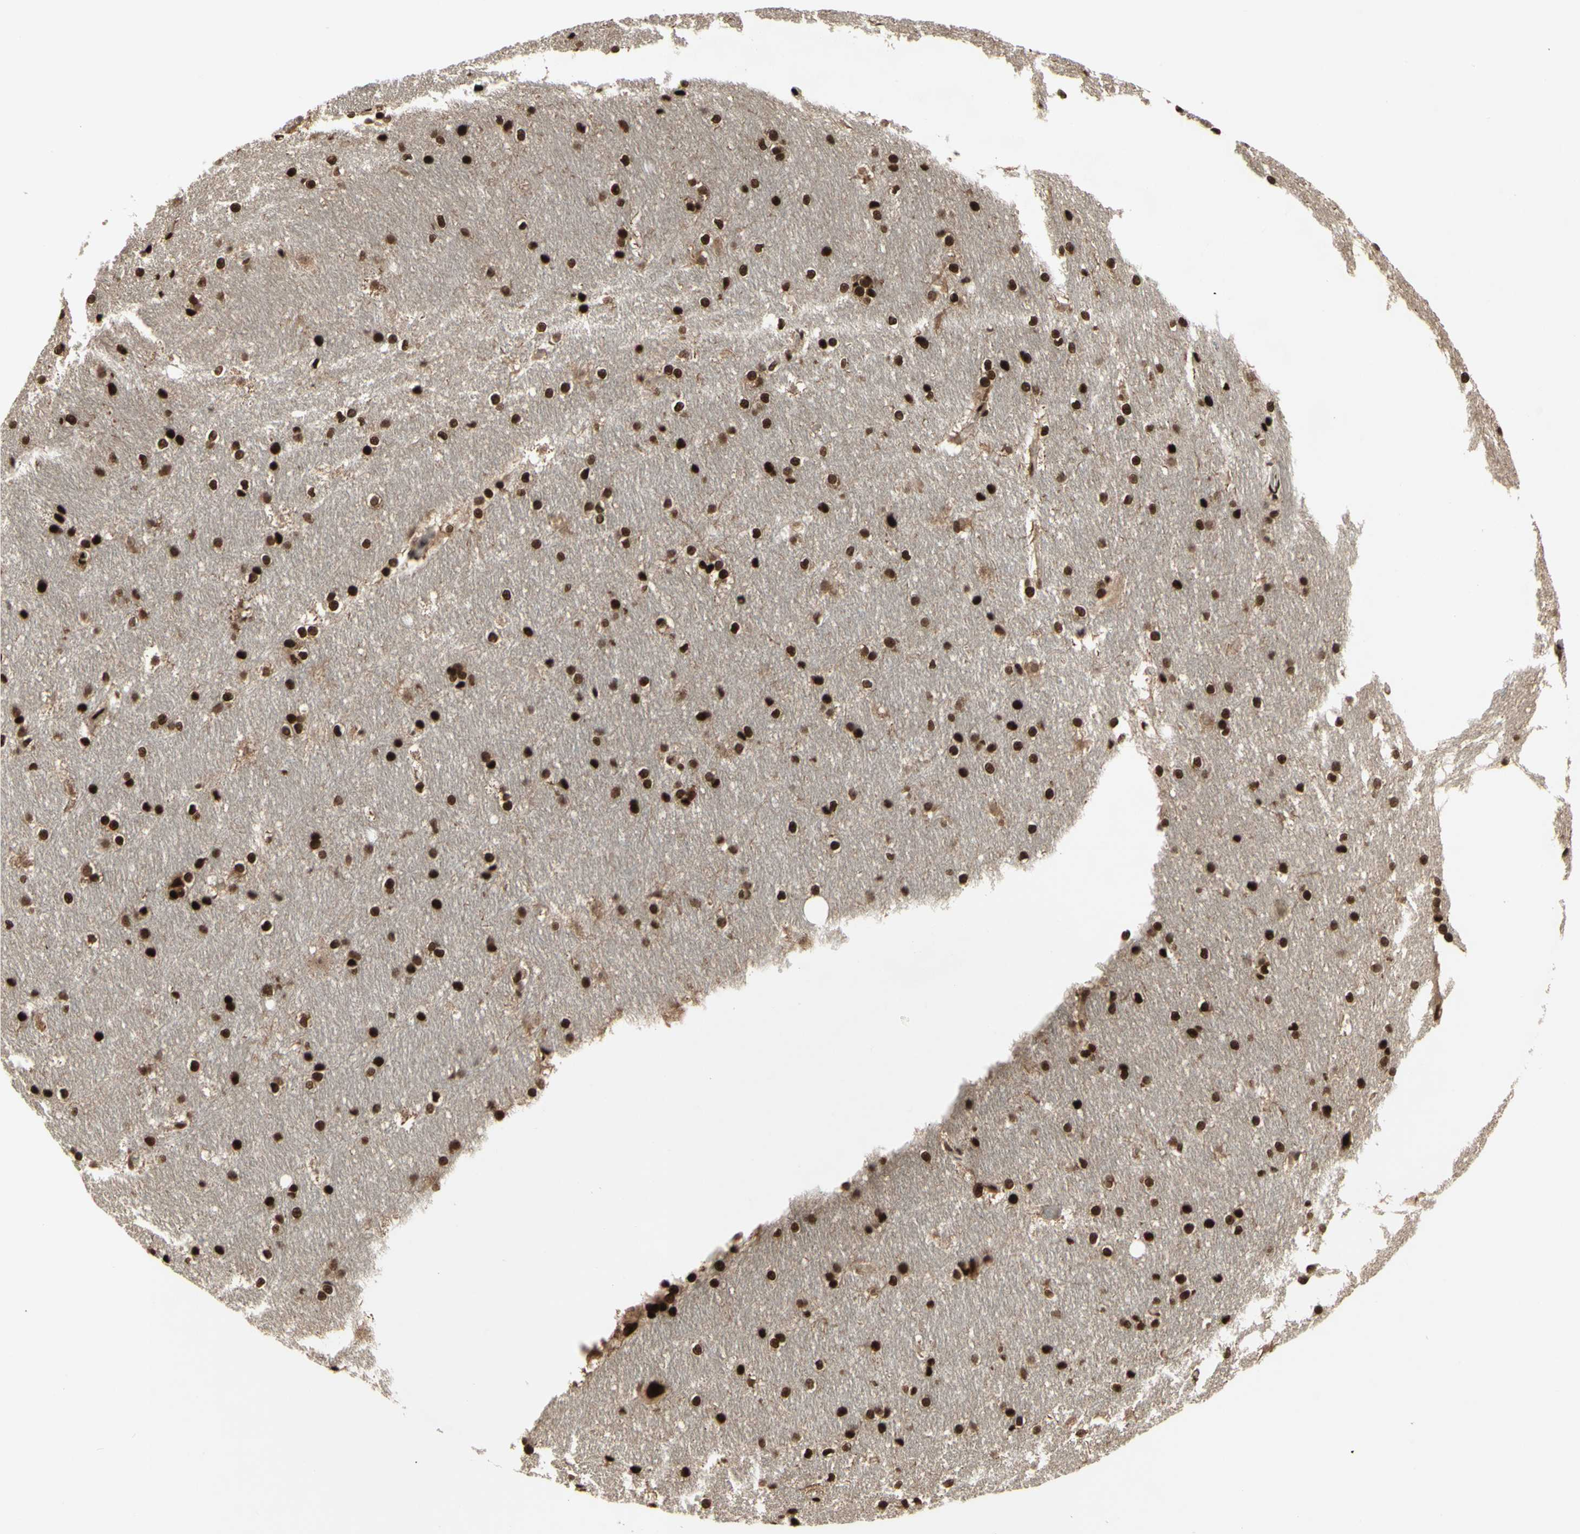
{"staining": {"intensity": "strong", "quantity": "25%-75%", "location": "nuclear"}, "tissue": "hippocampus", "cell_type": "Glial cells", "image_type": "normal", "snomed": [{"axis": "morphology", "description": "Normal tissue, NOS"}, {"axis": "topography", "description": "Hippocampus"}], "caption": "Hippocampus stained with DAB (3,3'-diaminobenzidine) immunohistochemistry (IHC) reveals high levels of strong nuclear positivity in about 25%-75% of glial cells.", "gene": "CBX1", "patient": {"sex": "female", "age": 19}}